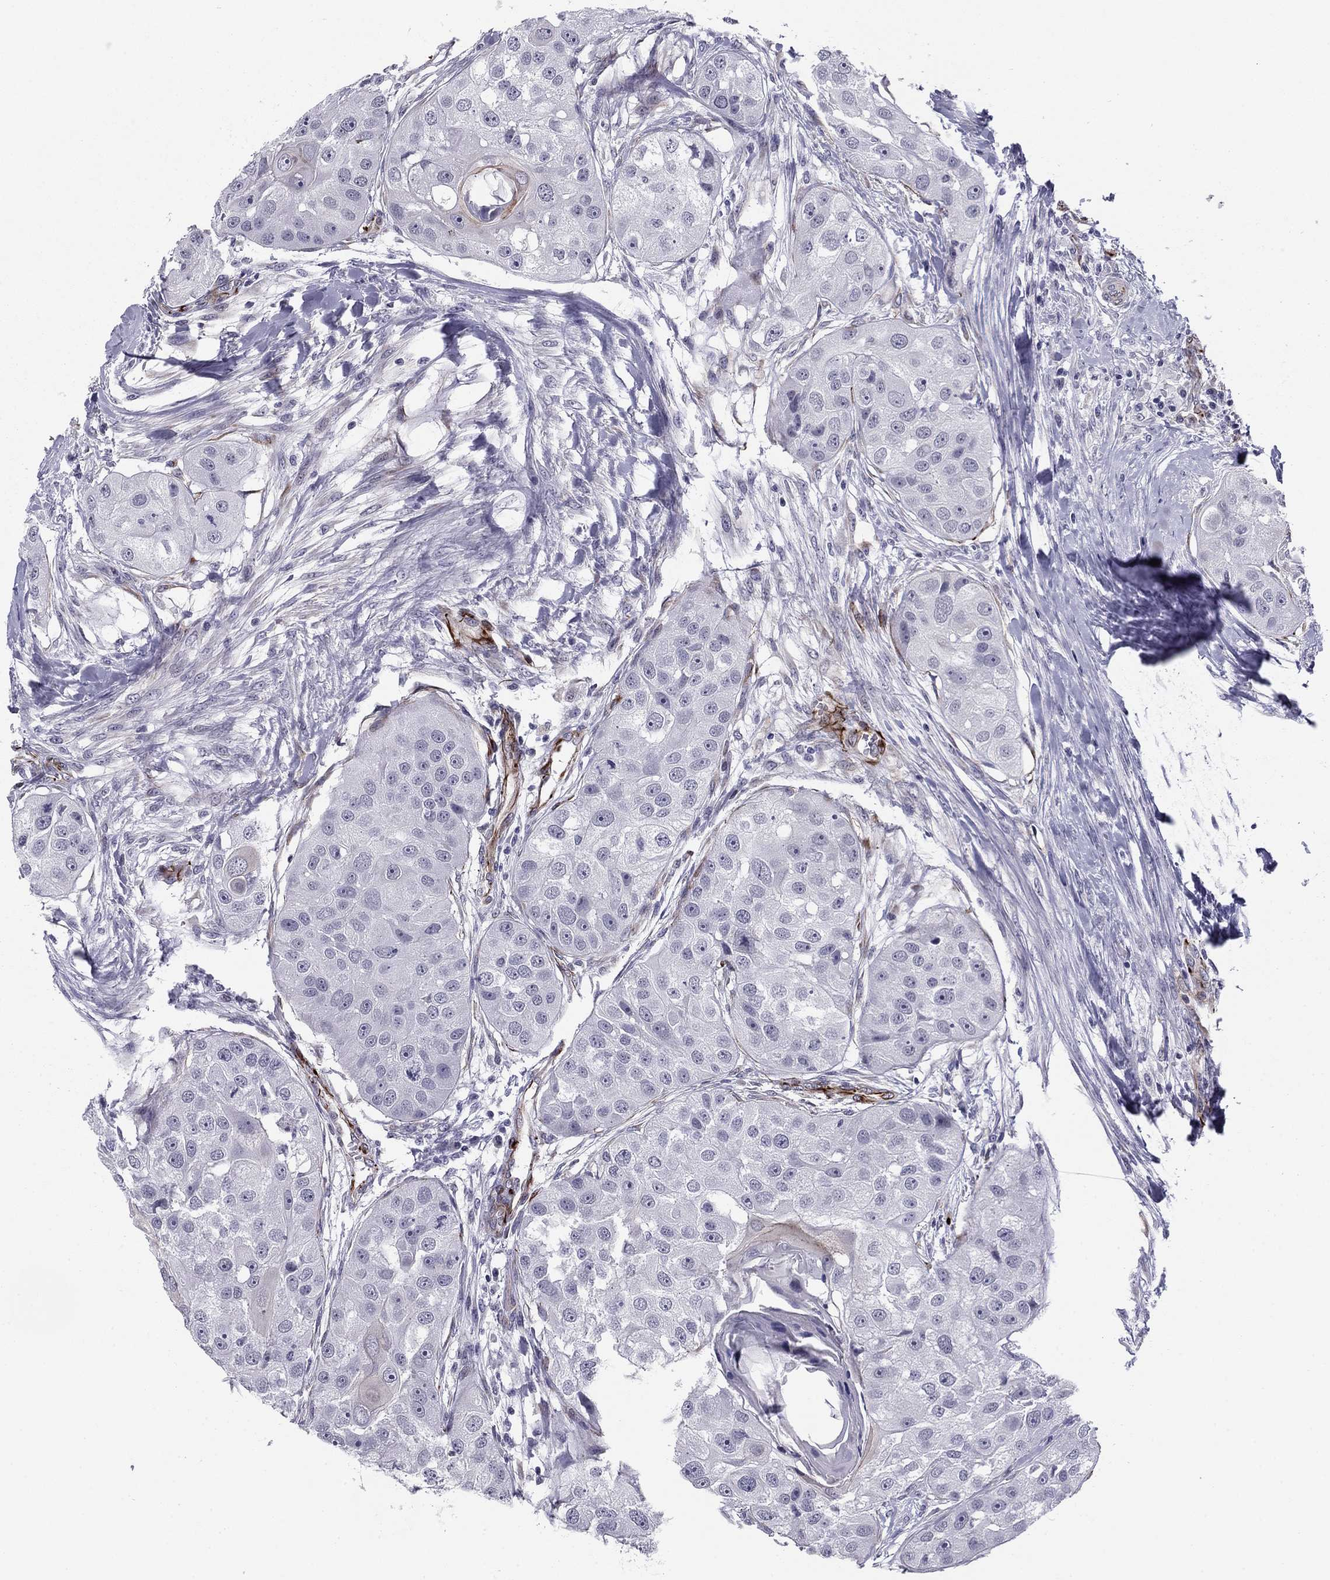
{"staining": {"intensity": "negative", "quantity": "none", "location": "none"}, "tissue": "head and neck cancer", "cell_type": "Tumor cells", "image_type": "cancer", "snomed": [{"axis": "morphology", "description": "Normal tissue, NOS"}, {"axis": "morphology", "description": "Squamous cell carcinoma, NOS"}, {"axis": "topography", "description": "Skeletal muscle"}, {"axis": "topography", "description": "Head-Neck"}], "caption": "This is a histopathology image of immunohistochemistry staining of head and neck squamous cell carcinoma, which shows no positivity in tumor cells. Brightfield microscopy of IHC stained with DAB (brown) and hematoxylin (blue), captured at high magnification.", "gene": "ANKS4B", "patient": {"sex": "male", "age": 51}}